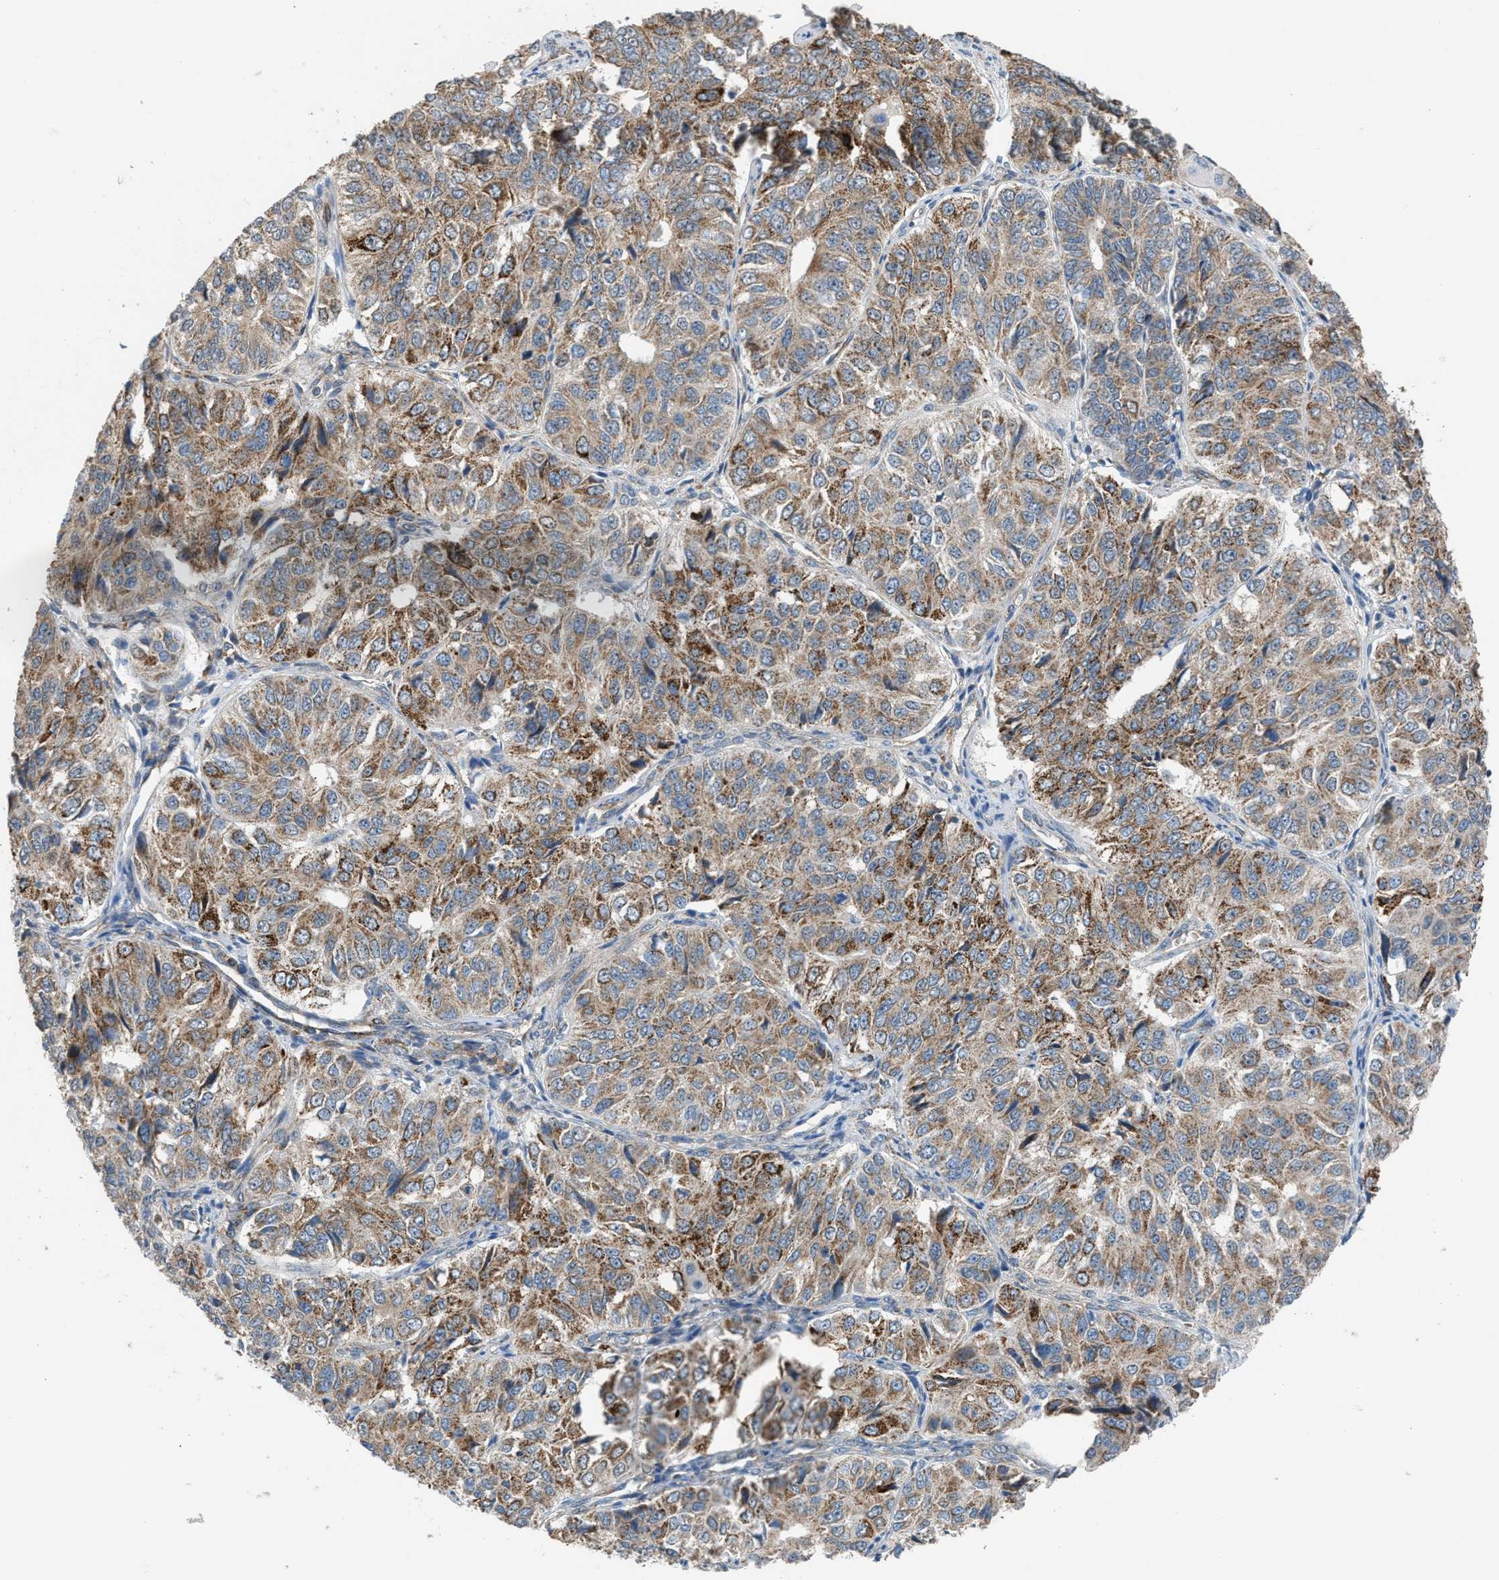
{"staining": {"intensity": "moderate", "quantity": ">75%", "location": "cytoplasmic/membranous"}, "tissue": "ovarian cancer", "cell_type": "Tumor cells", "image_type": "cancer", "snomed": [{"axis": "morphology", "description": "Carcinoma, endometroid"}, {"axis": "topography", "description": "Ovary"}], "caption": "The photomicrograph displays immunohistochemical staining of ovarian endometroid carcinoma. There is moderate cytoplasmic/membranous expression is identified in about >75% of tumor cells.", "gene": "SLC10A3", "patient": {"sex": "female", "age": 51}}